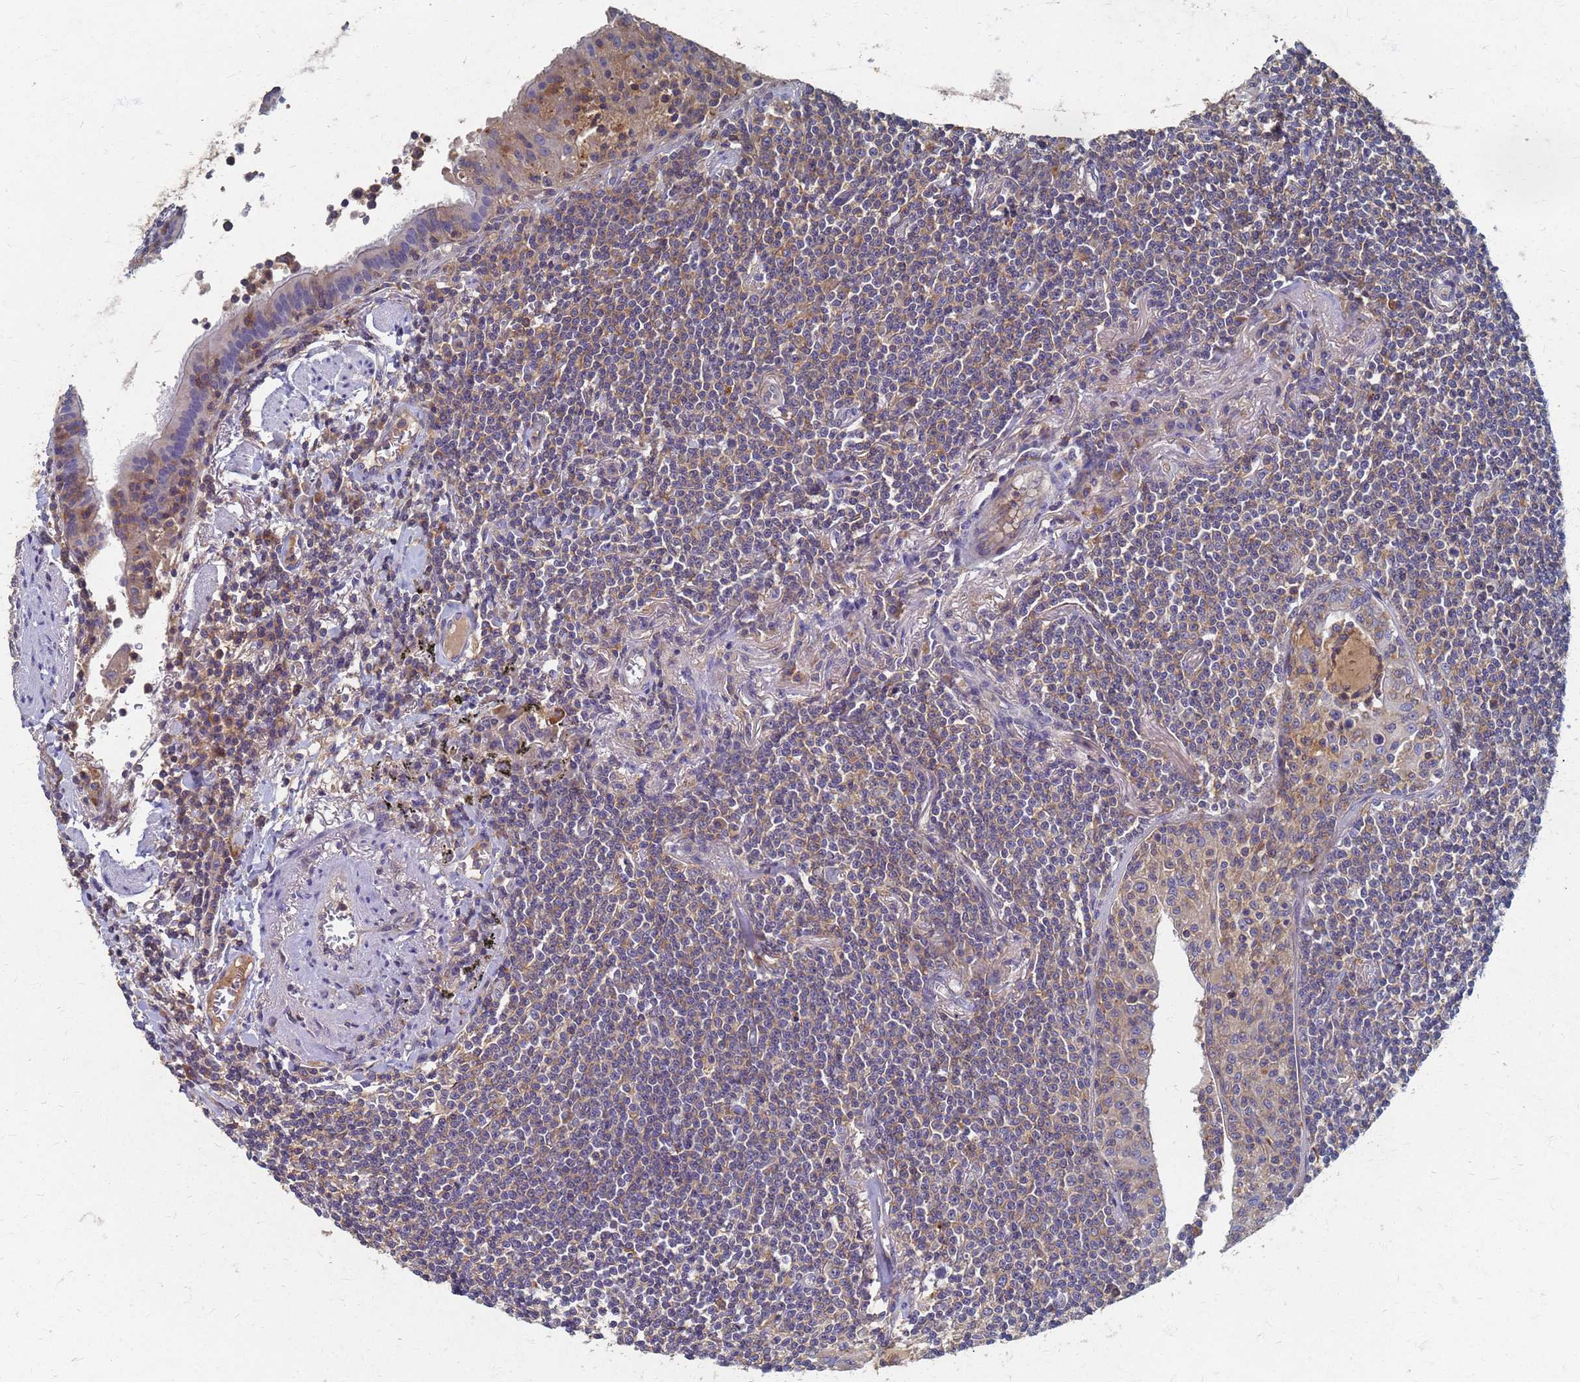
{"staining": {"intensity": "weak", "quantity": ">75%", "location": "cytoplasmic/membranous"}, "tissue": "lymphoma", "cell_type": "Tumor cells", "image_type": "cancer", "snomed": [{"axis": "morphology", "description": "Malignant lymphoma, non-Hodgkin's type, Low grade"}, {"axis": "topography", "description": "Lung"}], "caption": "A brown stain shows weak cytoplasmic/membranous positivity of a protein in lymphoma tumor cells.", "gene": "KRCC1", "patient": {"sex": "female", "age": 71}}